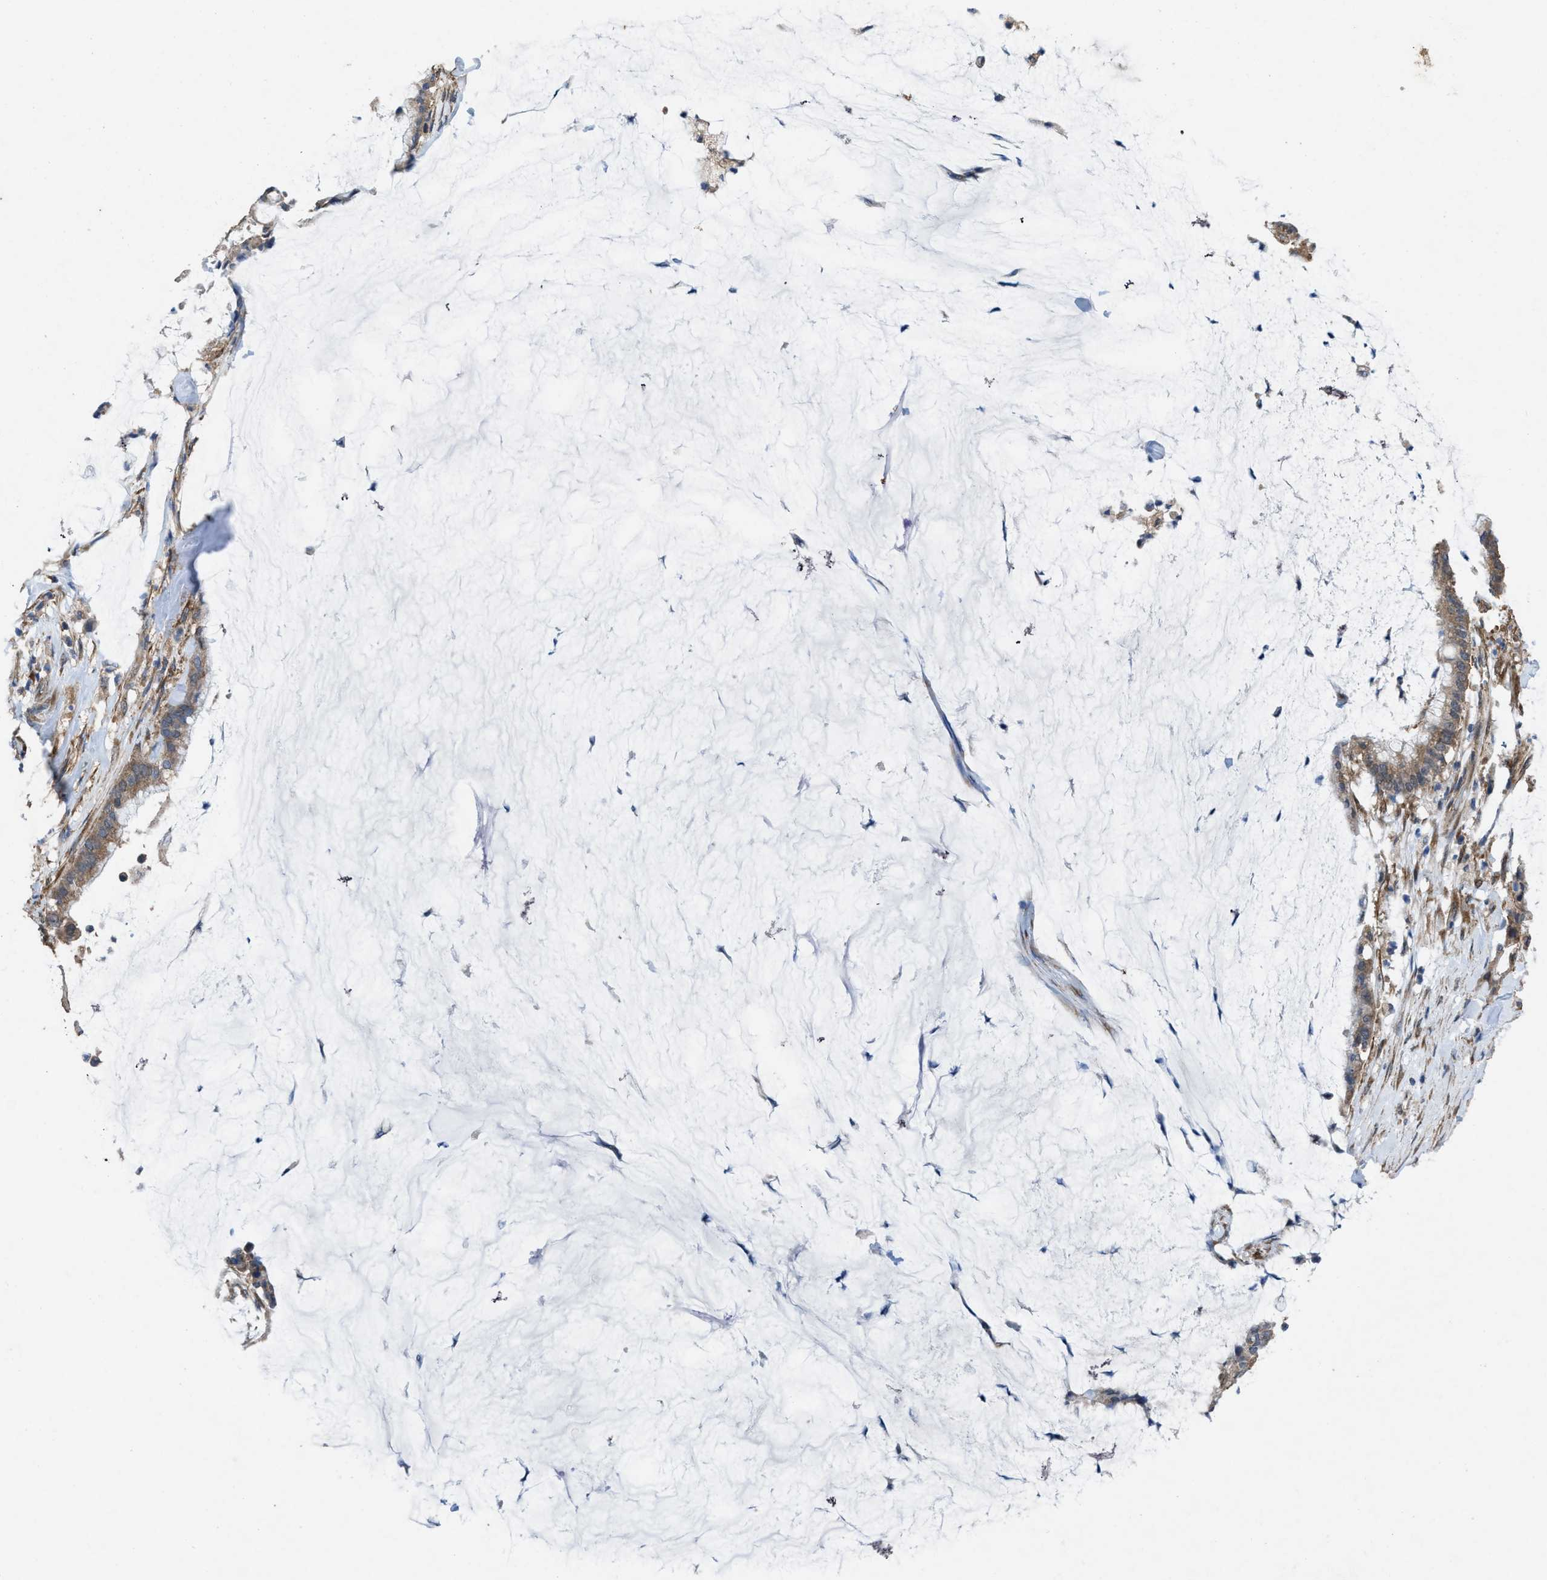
{"staining": {"intensity": "weak", "quantity": ">75%", "location": "cytoplasmic/membranous"}, "tissue": "pancreatic cancer", "cell_type": "Tumor cells", "image_type": "cancer", "snomed": [{"axis": "morphology", "description": "Adenocarcinoma, NOS"}, {"axis": "topography", "description": "Pancreas"}], "caption": "Weak cytoplasmic/membranous staining is seen in approximately >75% of tumor cells in pancreatic cancer (adenocarcinoma). (IHC, brightfield microscopy, high magnification).", "gene": "ARL6", "patient": {"sex": "male", "age": 41}}